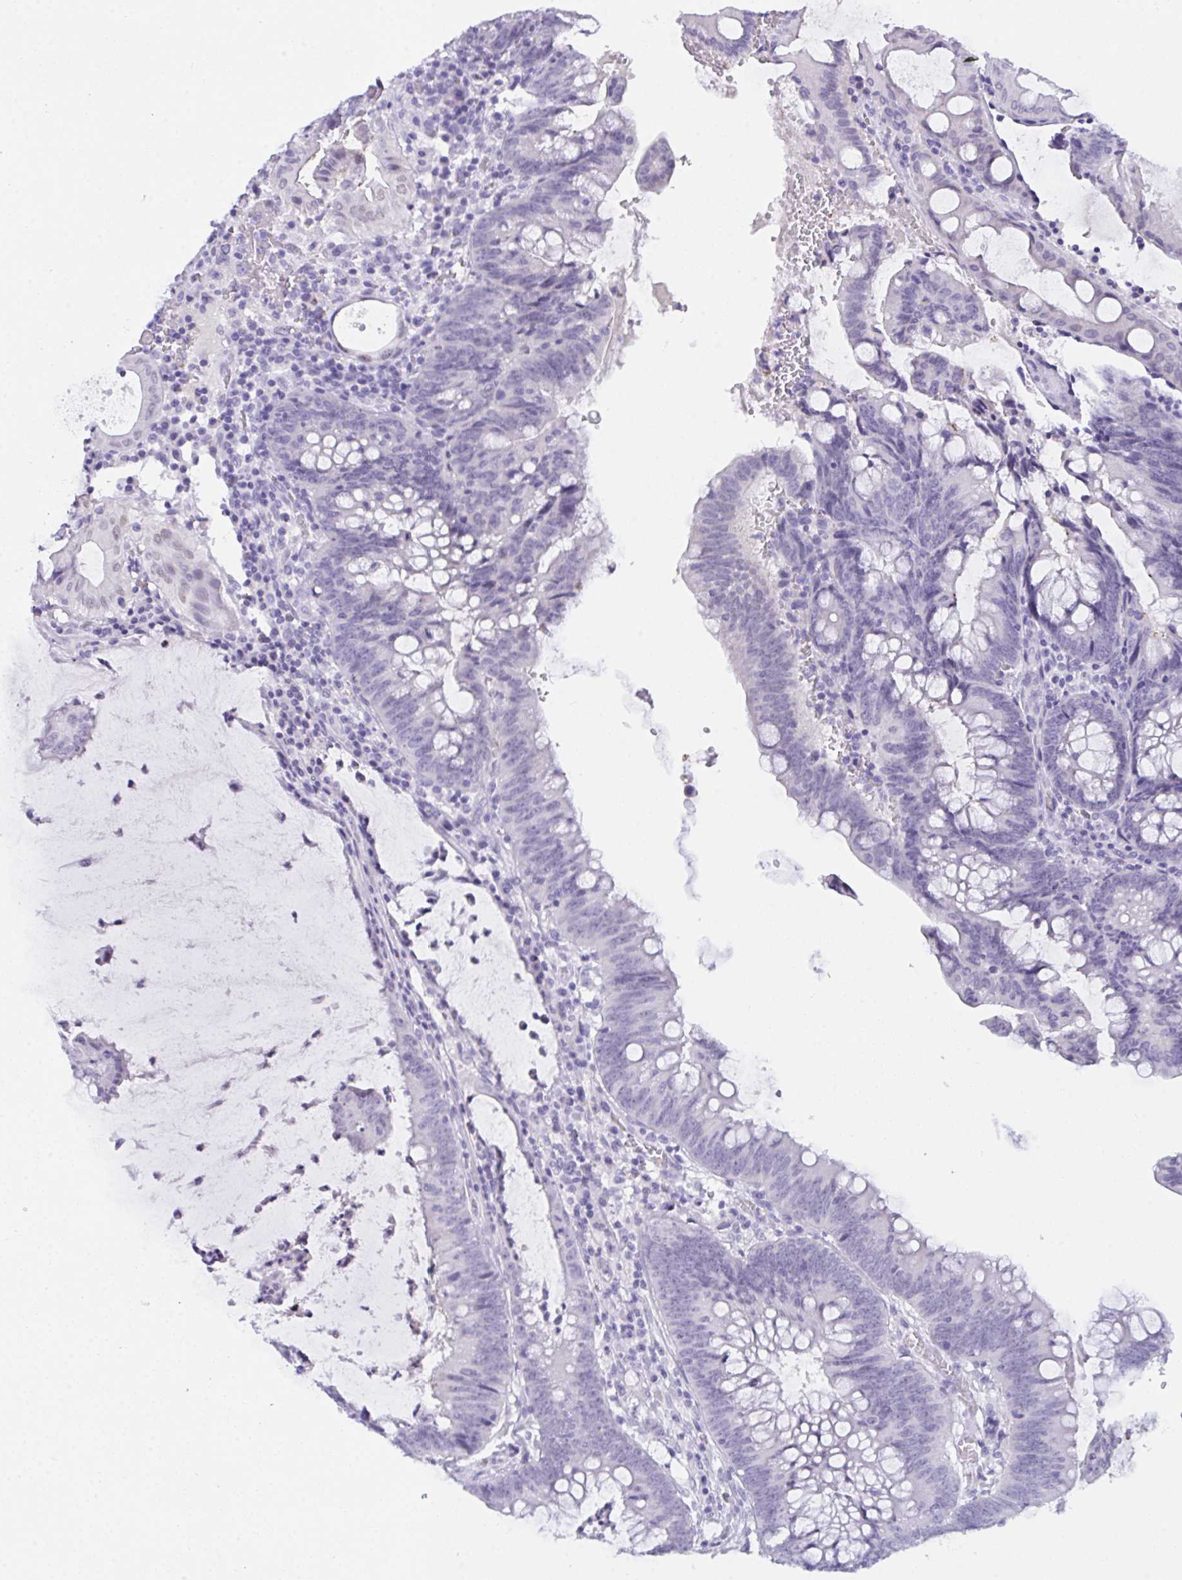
{"staining": {"intensity": "negative", "quantity": "none", "location": "none"}, "tissue": "colorectal cancer", "cell_type": "Tumor cells", "image_type": "cancer", "snomed": [{"axis": "morphology", "description": "Adenocarcinoma, NOS"}, {"axis": "topography", "description": "Colon"}], "caption": "DAB (3,3'-diaminobenzidine) immunohistochemical staining of adenocarcinoma (colorectal) shows no significant positivity in tumor cells. (Brightfield microscopy of DAB (3,3'-diaminobenzidine) immunohistochemistry at high magnification).", "gene": "PRDM9", "patient": {"sex": "male", "age": 62}}